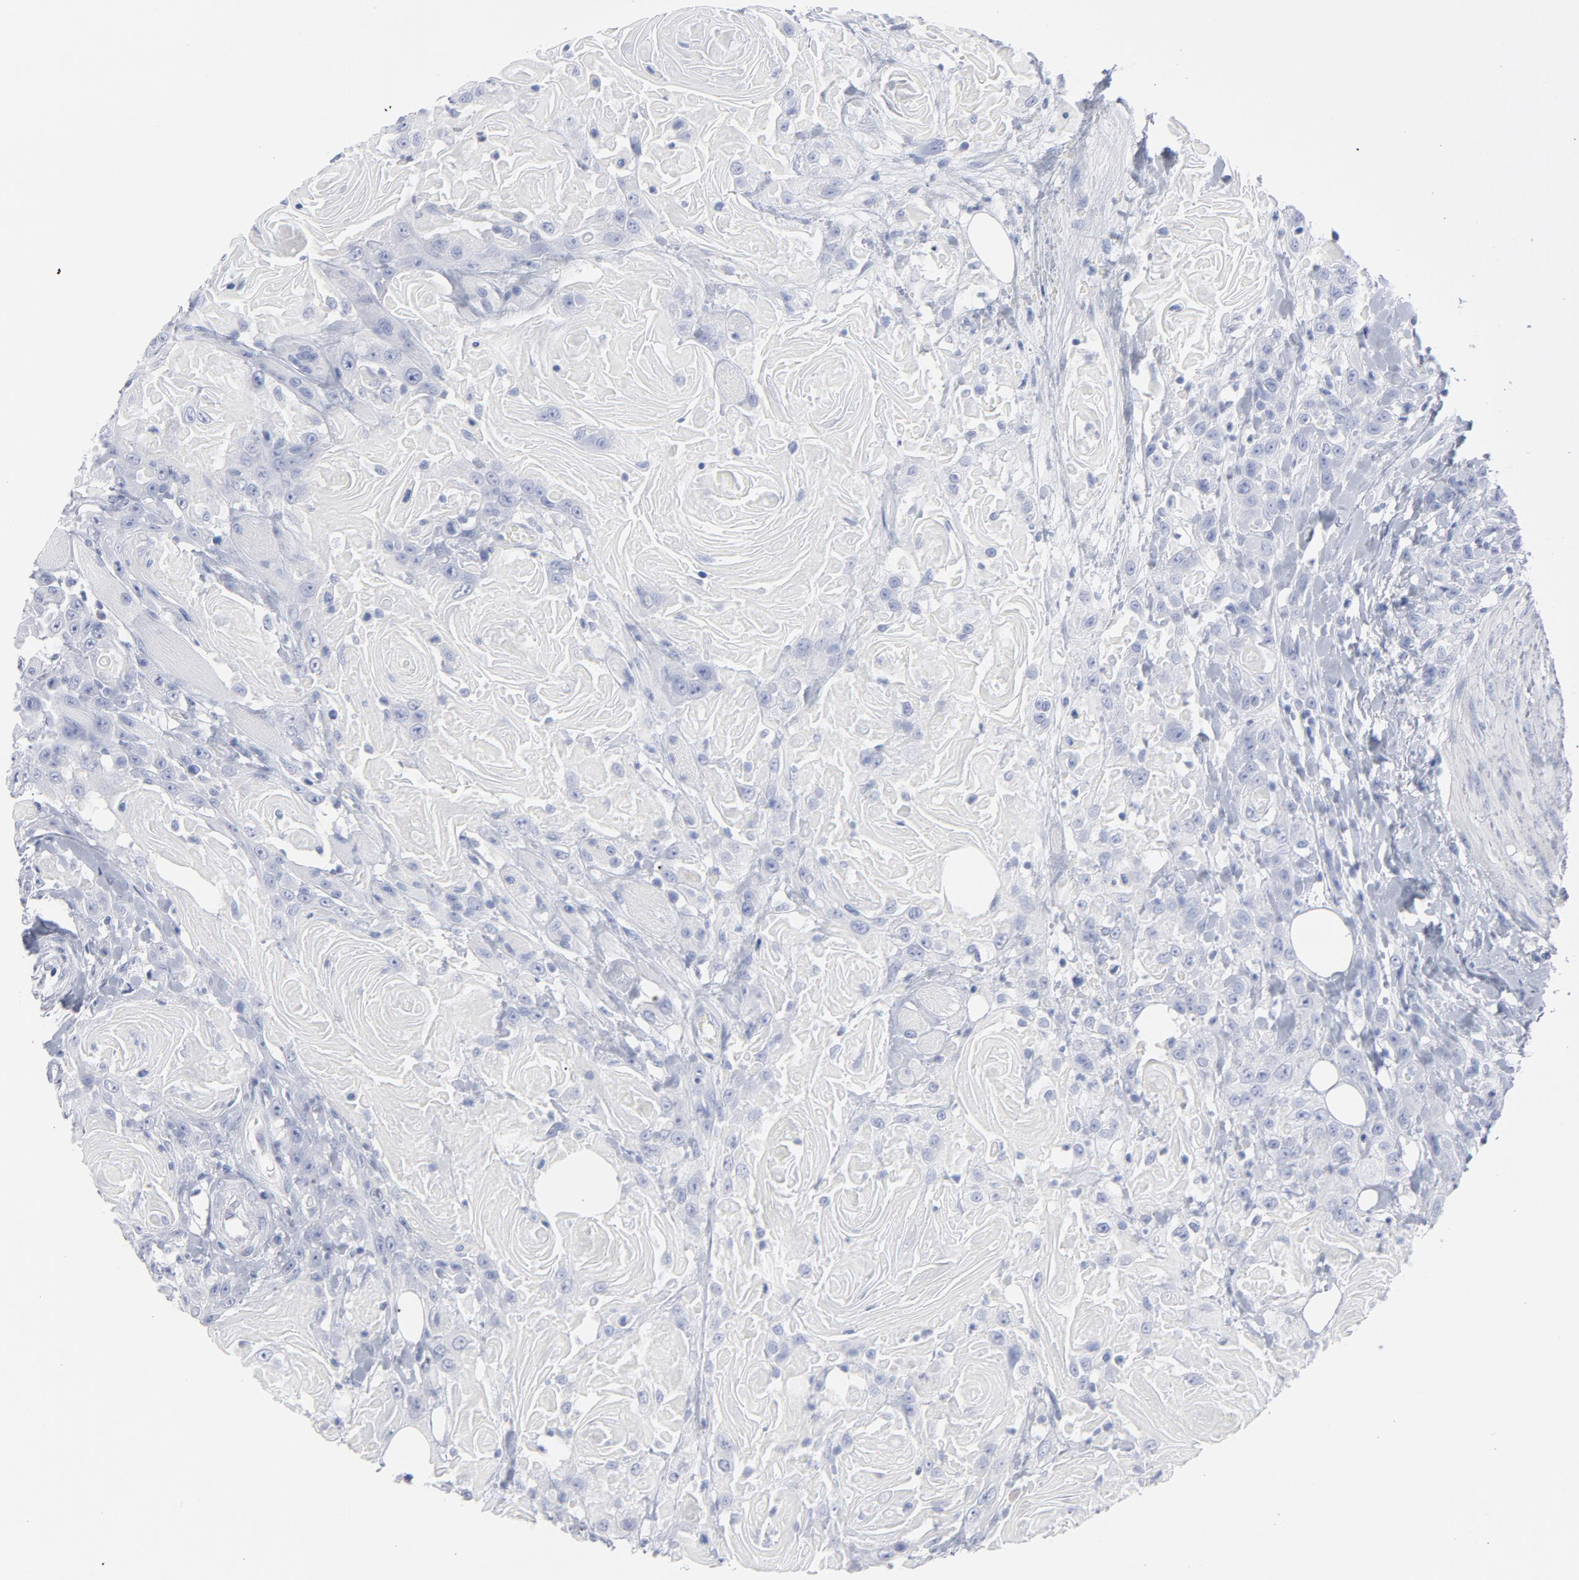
{"staining": {"intensity": "negative", "quantity": "none", "location": "none"}, "tissue": "head and neck cancer", "cell_type": "Tumor cells", "image_type": "cancer", "snomed": [{"axis": "morphology", "description": "Squamous cell carcinoma, NOS"}, {"axis": "topography", "description": "Head-Neck"}], "caption": "DAB immunohistochemical staining of head and neck squamous cell carcinoma displays no significant expression in tumor cells.", "gene": "P2RY8", "patient": {"sex": "female", "age": 84}}